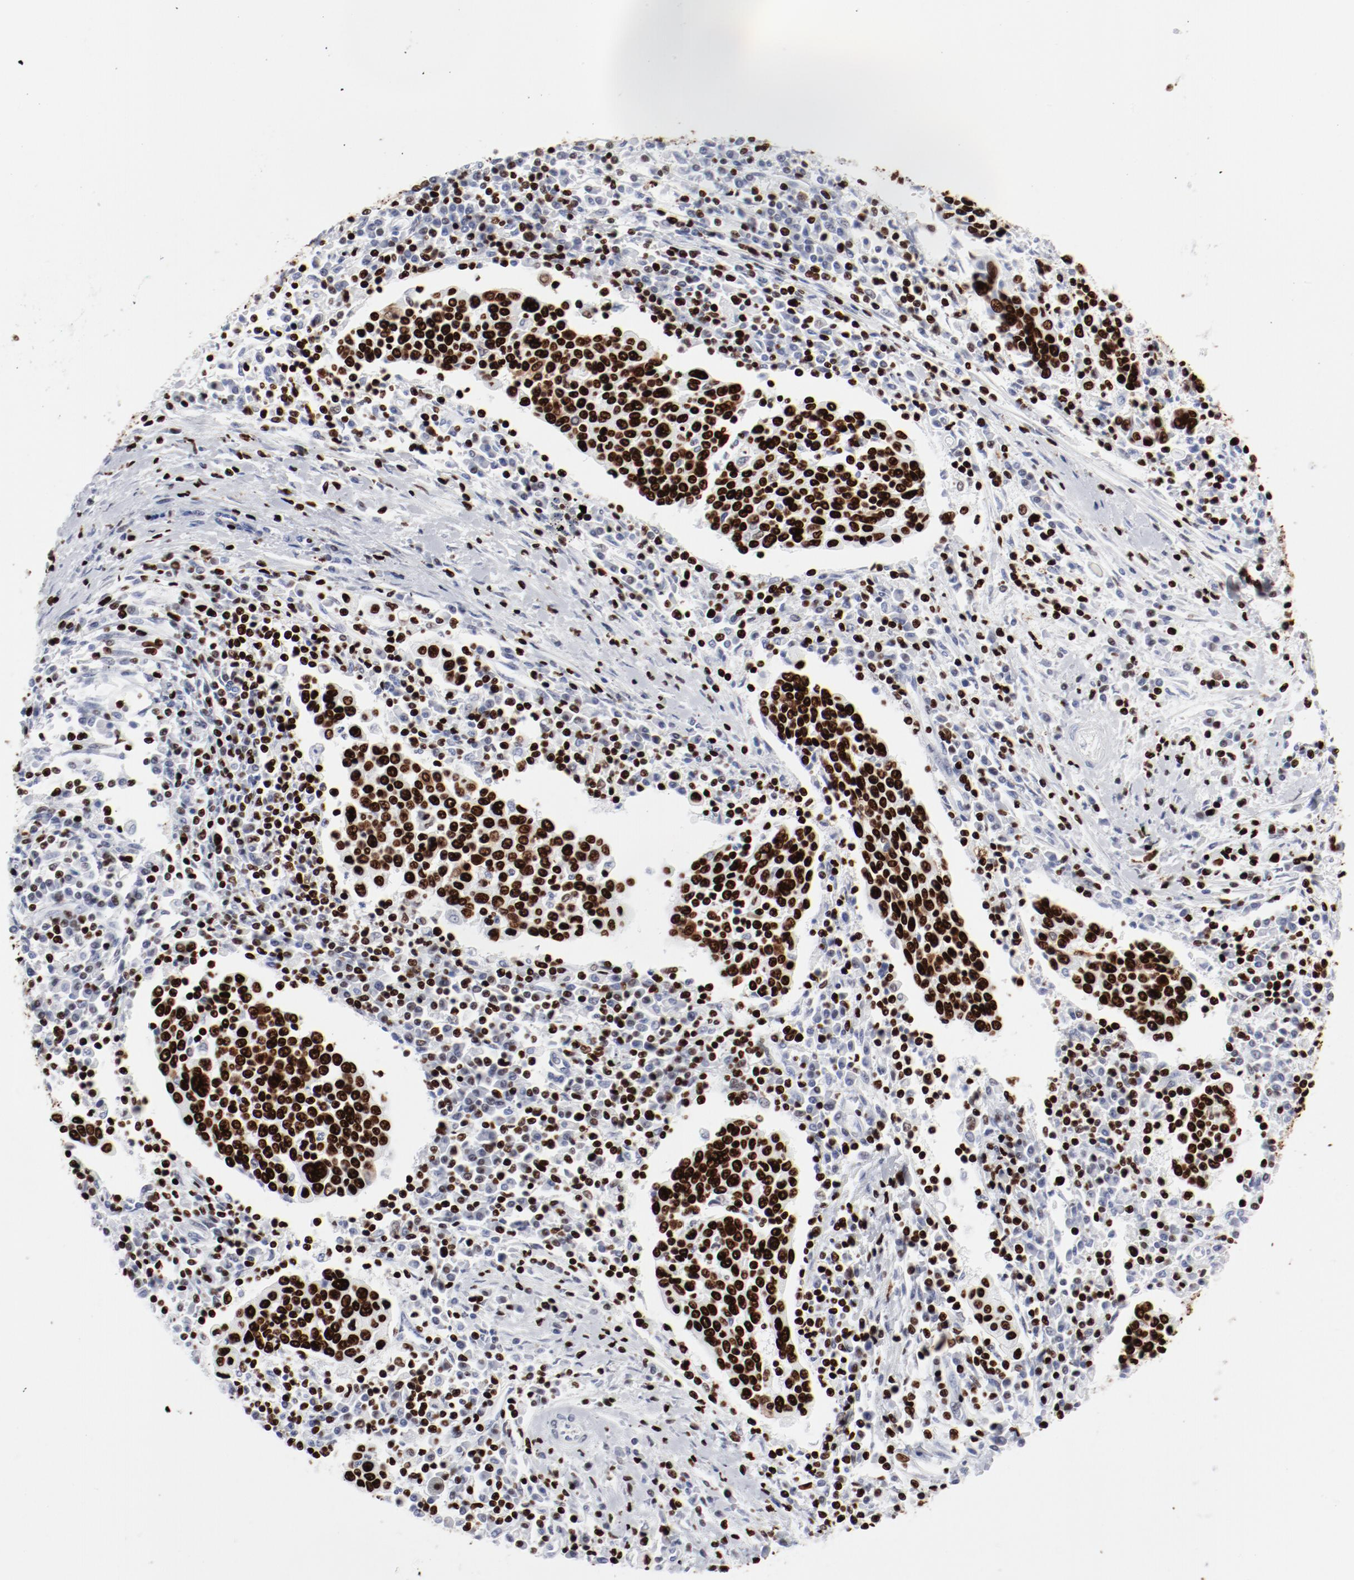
{"staining": {"intensity": "strong", "quantity": ">75%", "location": "nuclear"}, "tissue": "cervical cancer", "cell_type": "Tumor cells", "image_type": "cancer", "snomed": [{"axis": "morphology", "description": "Squamous cell carcinoma, NOS"}, {"axis": "topography", "description": "Cervix"}], "caption": "Immunohistochemistry (DAB) staining of human cervical cancer (squamous cell carcinoma) displays strong nuclear protein positivity in approximately >75% of tumor cells.", "gene": "SMARCC2", "patient": {"sex": "female", "age": 40}}